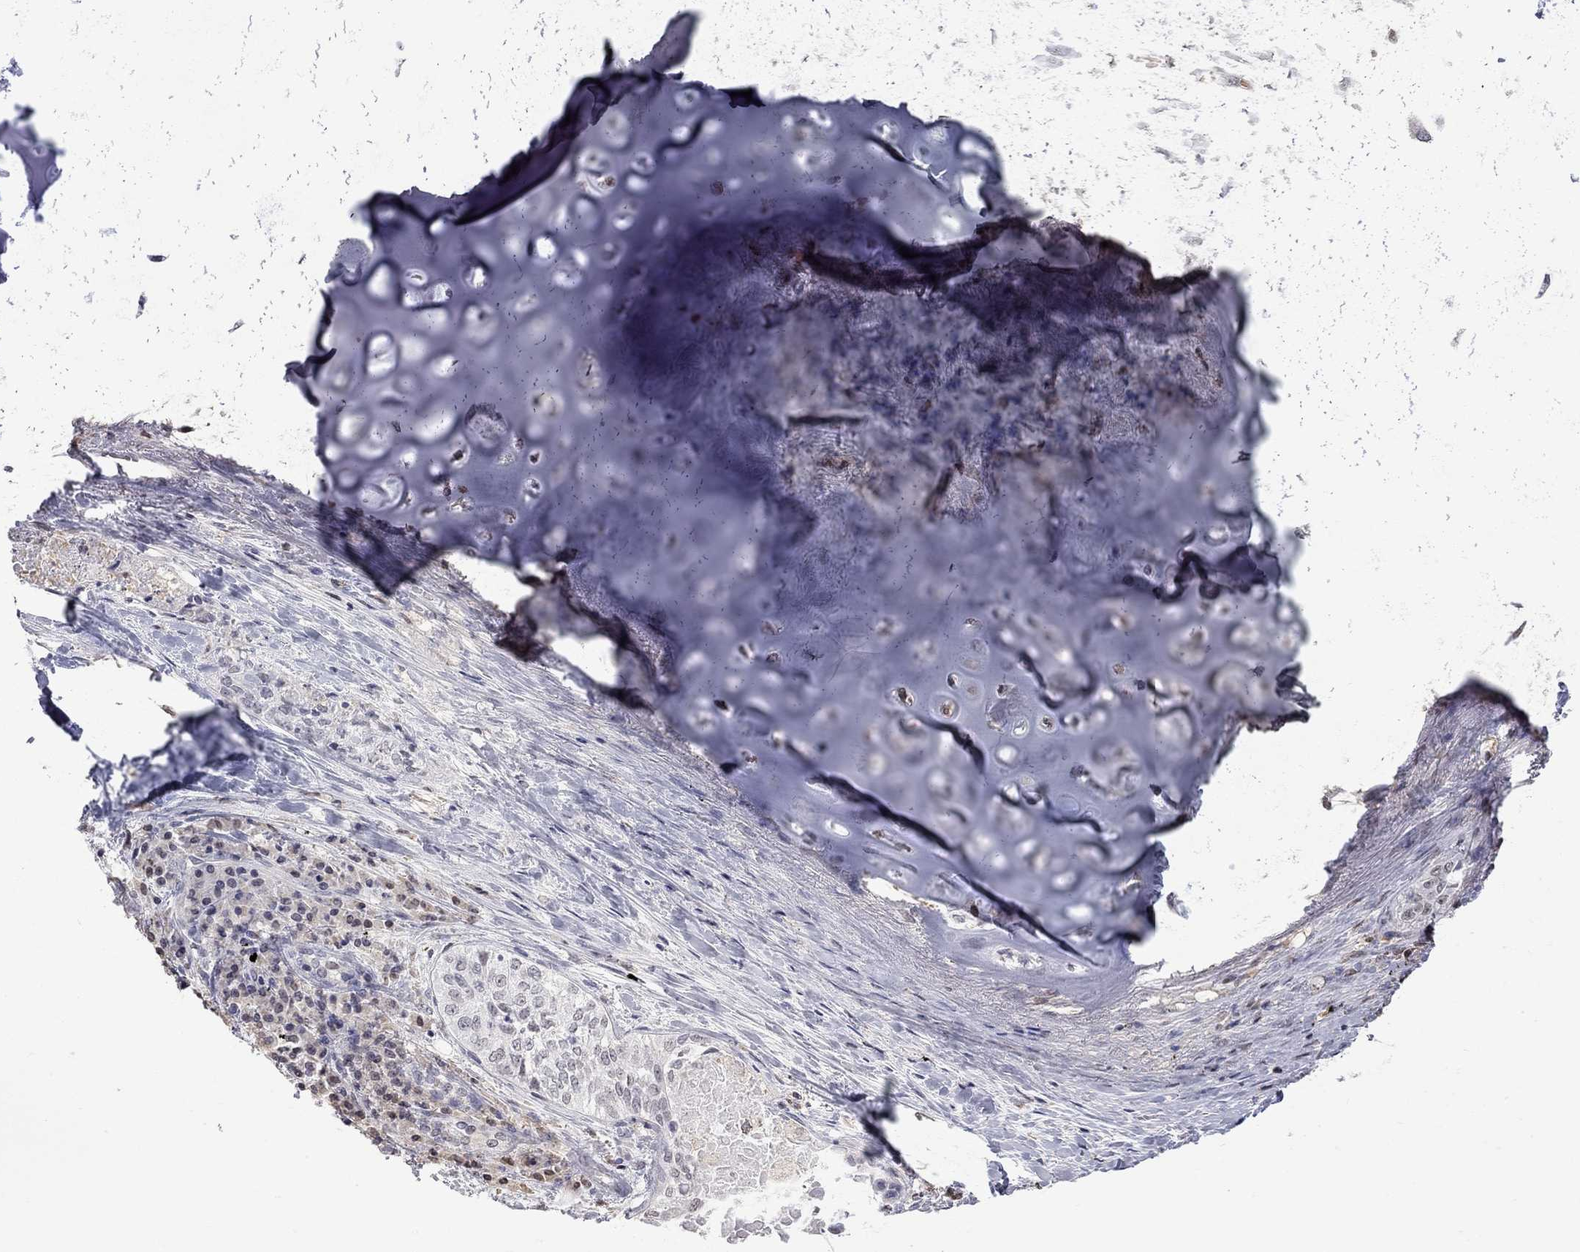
{"staining": {"intensity": "negative", "quantity": "none", "location": "none"}, "tissue": "lung cancer", "cell_type": "Tumor cells", "image_type": "cancer", "snomed": [{"axis": "morphology", "description": "Squamous cell carcinoma, NOS"}, {"axis": "topography", "description": "Lung"}], "caption": "Immunohistochemistry (IHC) image of neoplastic tissue: human lung cancer (squamous cell carcinoma) stained with DAB exhibits no significant protein positivity in tumor cells.", "gene": "RFWD3", "patient": {"sex": "male", "age": 64}}